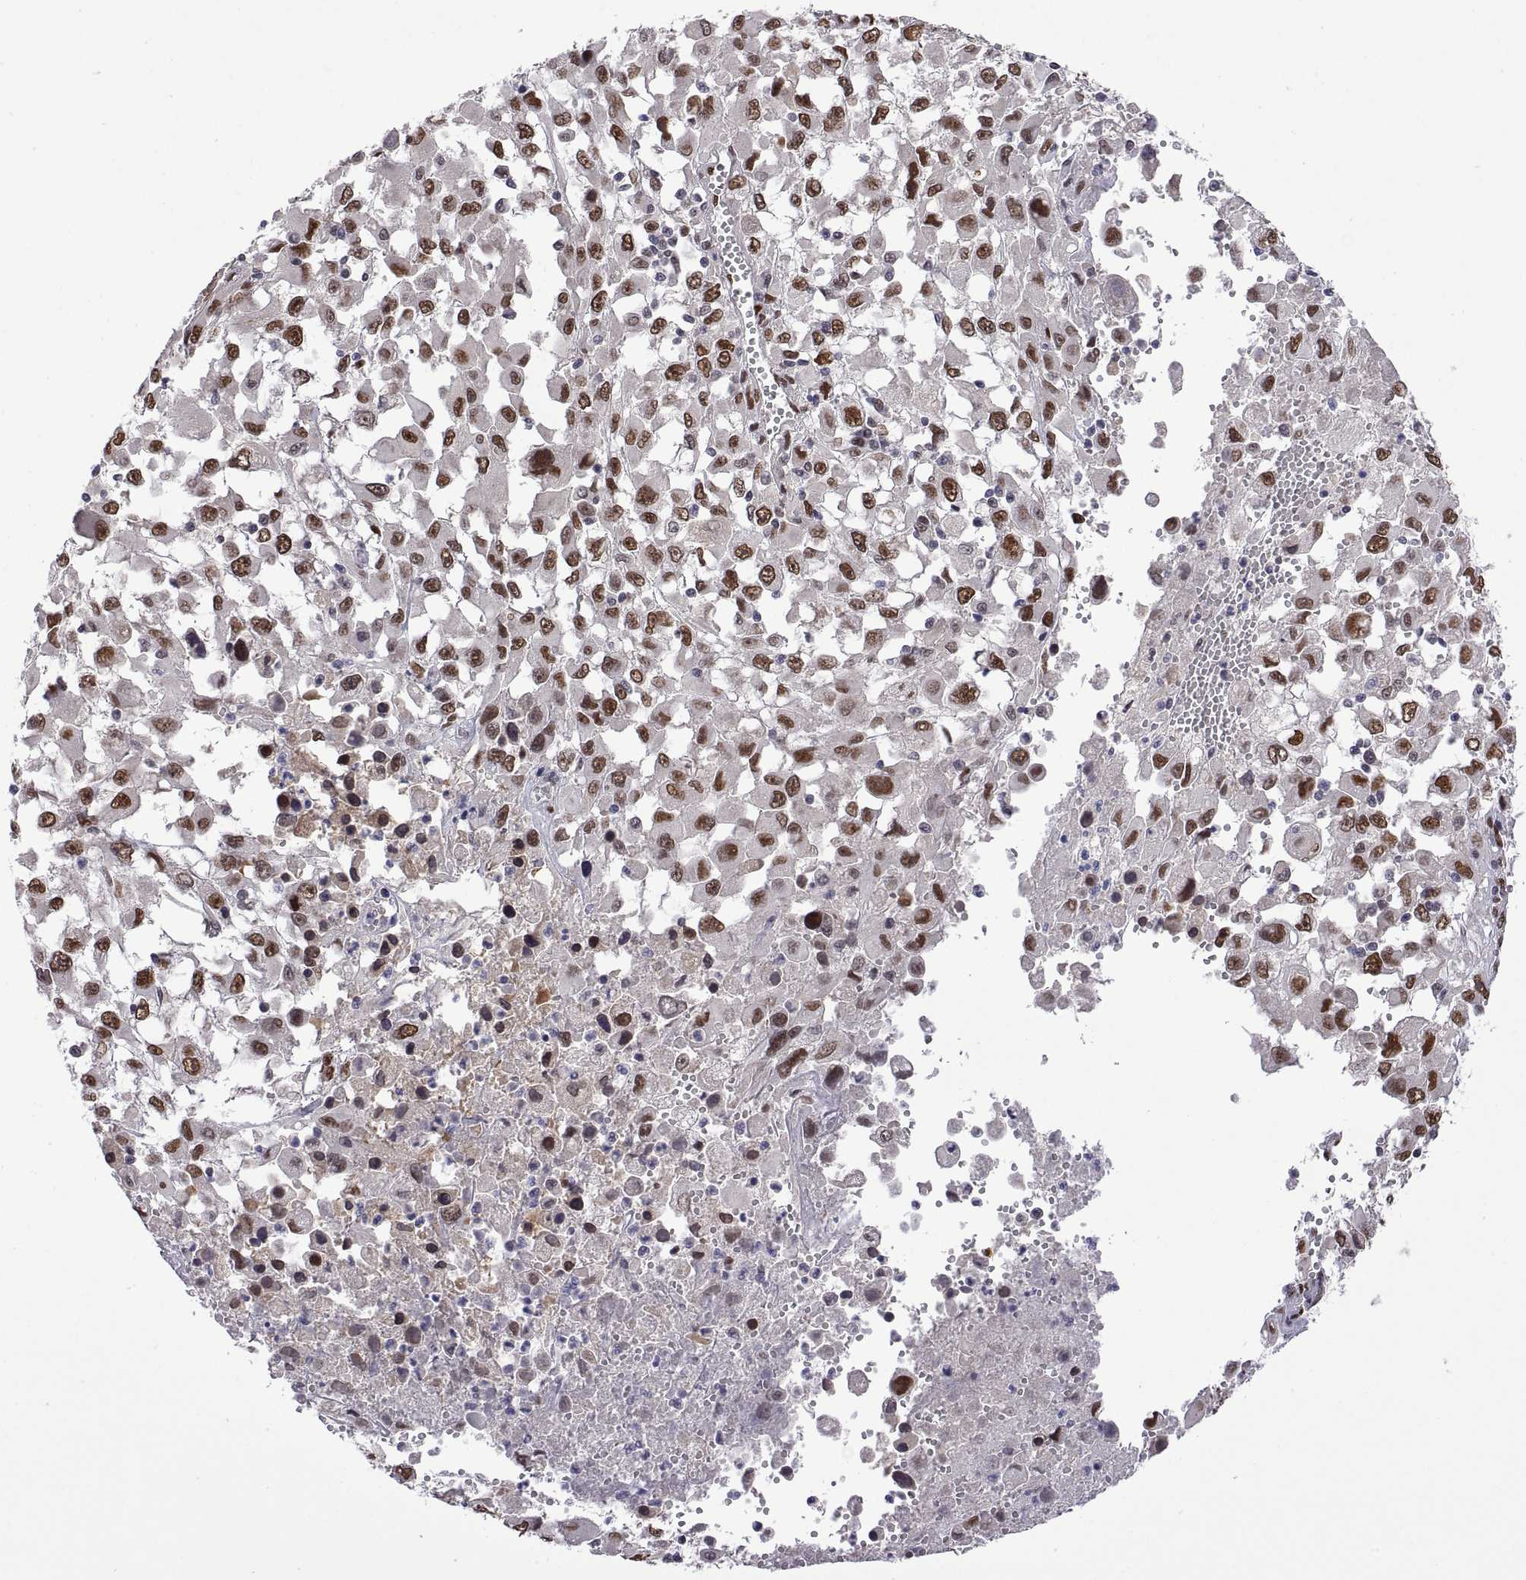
{"staining": {"intensity": "strong", "quantity": ">75%", "location": "nuclear"}, "tissue": "melanoma", "cell_type": "Tumor cells", "image_type": "cancer", "snomed": [{"axis": "morphology", "description": "Malignant melanoma, Metastatic site"}, {"axis": "topography", "description": "Soft tissue"}], "caption": "The image shows a brown stain indicating the presence of a protein in the nuclear of tumor cells in malignant melanoma (metastatic site).", "gene": "NR4A1", "patient": {"sex": "male", "age": 50}}